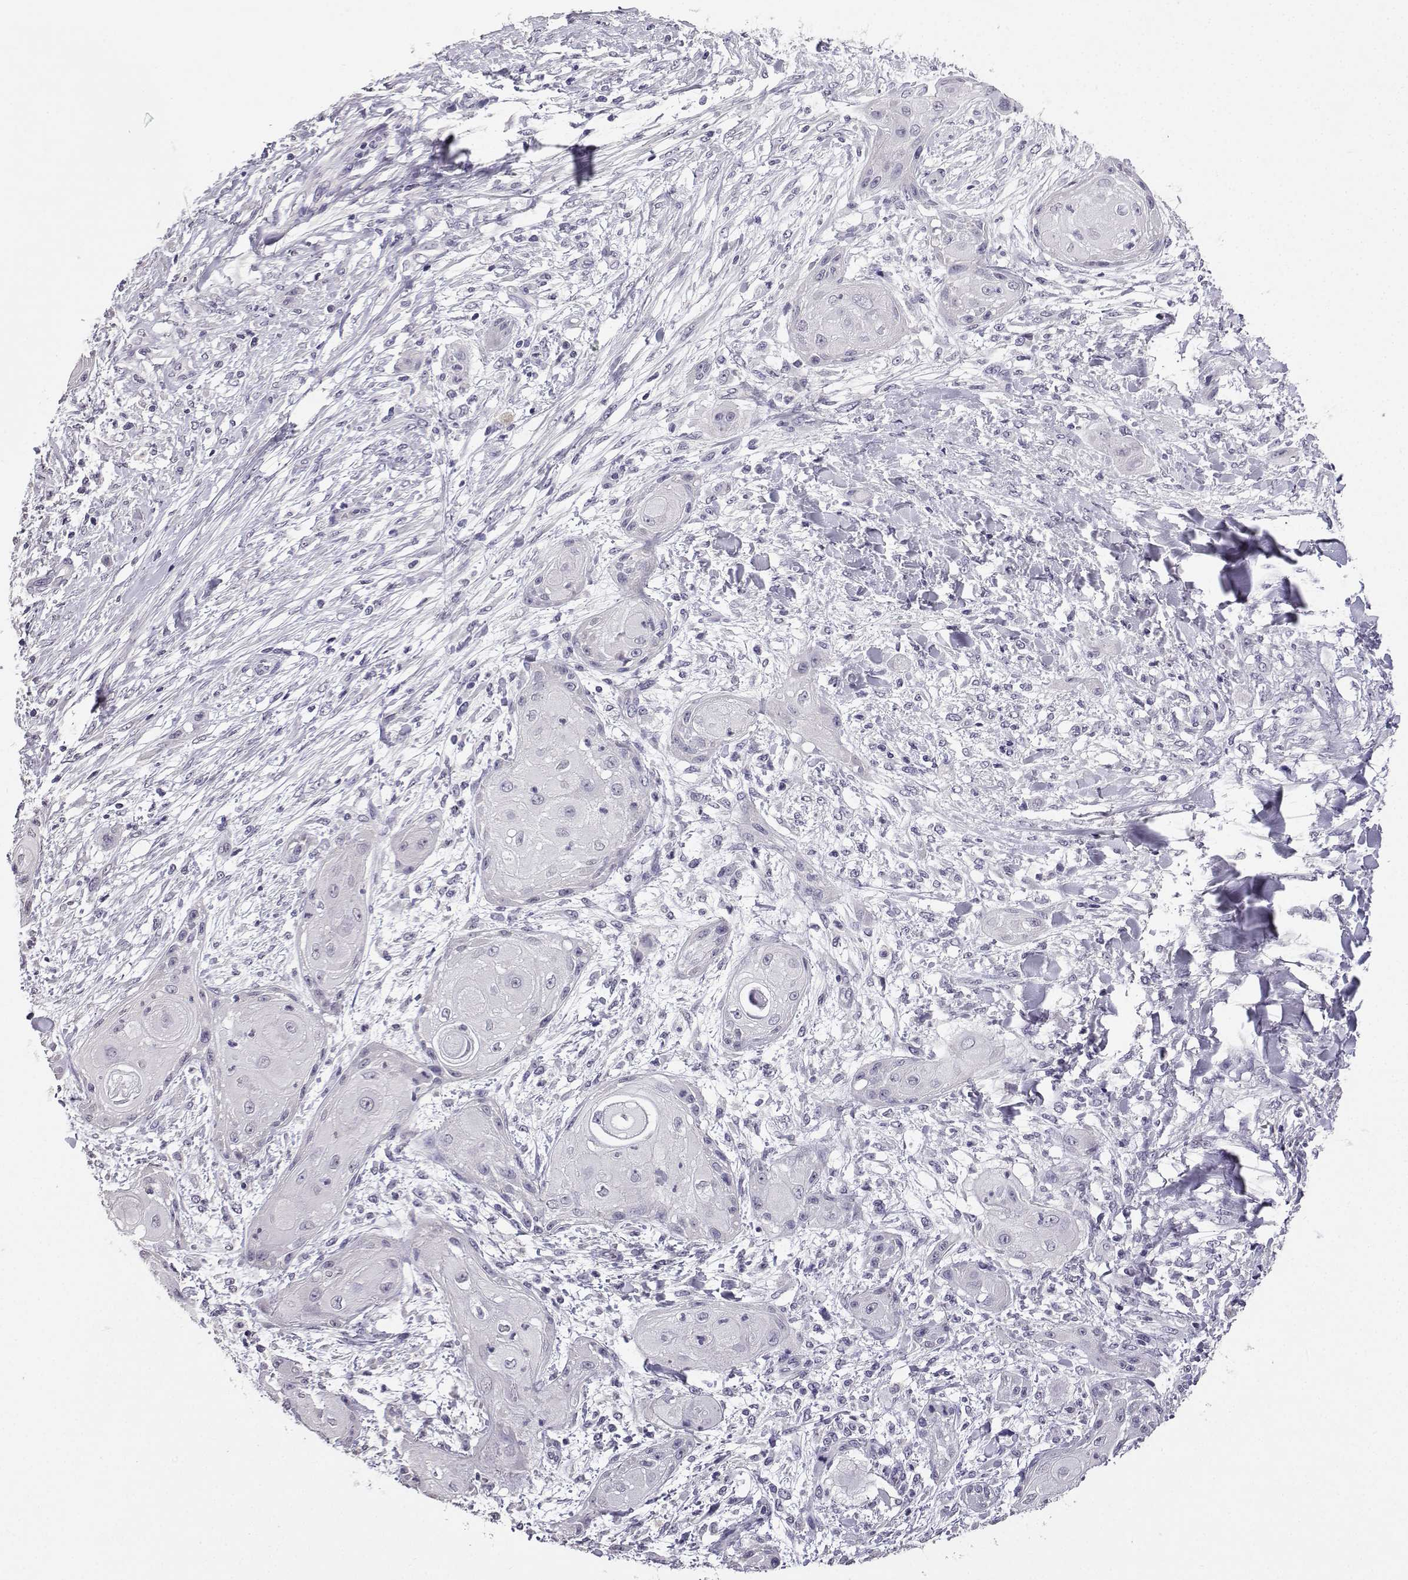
{"staining": {"intensity": "negative", "quantity": "none", "location": "none"}, "tissue": "skin cancer", "cell_type": "Tumor cells", "image_type": "cancer", "snomed": [{"axis": "morphology", "description": "Squamous cell carcinoma, NOS"}, {"axis": "topography", "description": "Skin"}], "caption": "This is an IHC photomicrograph of human skin cancer. There is no positivity in tumor cells.", "gene": "SPAG11B", "patient": {"sex": "male", "age": 62}}